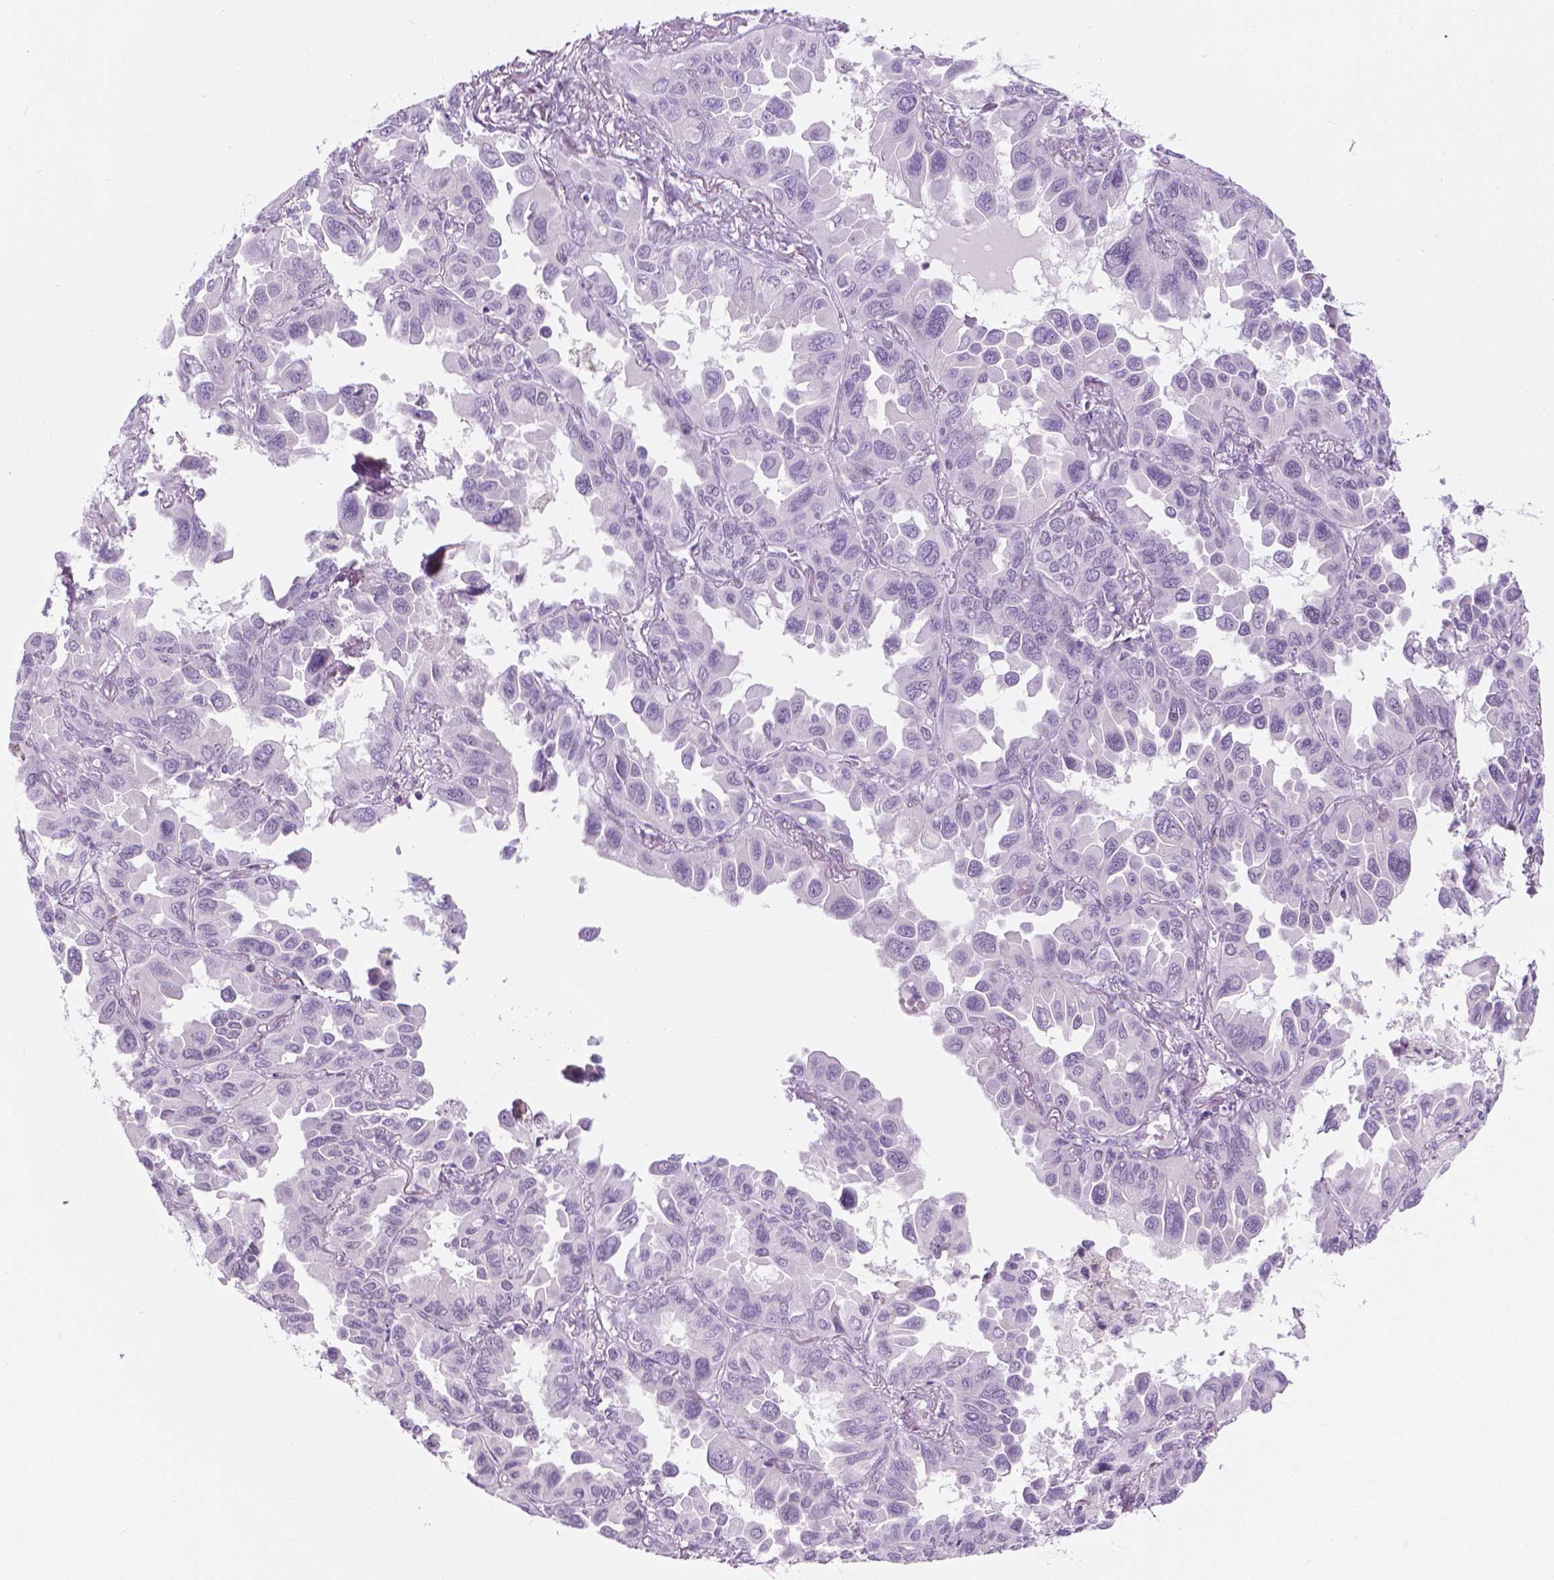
{"staining": {"intensity": "negative", "quantity": "none", "location": "none"}, "tissue": "lung cancer", "cell_type": "Tumor cells", "image_type": "cancer", "snomed": [{"axis": "morphology", "description": "Adenocarcinoma, NOS"}, {"axis": "topography", "description": "Lung"}], "caption": "An immunohistochemistry image of lung cancer (adenocarcinoma) is shown. There is no staining in tumor cells of lung cancer (adenocarcinoma).", "gene": "NOL7", "patient": {"sex": "male", "age": 64}}